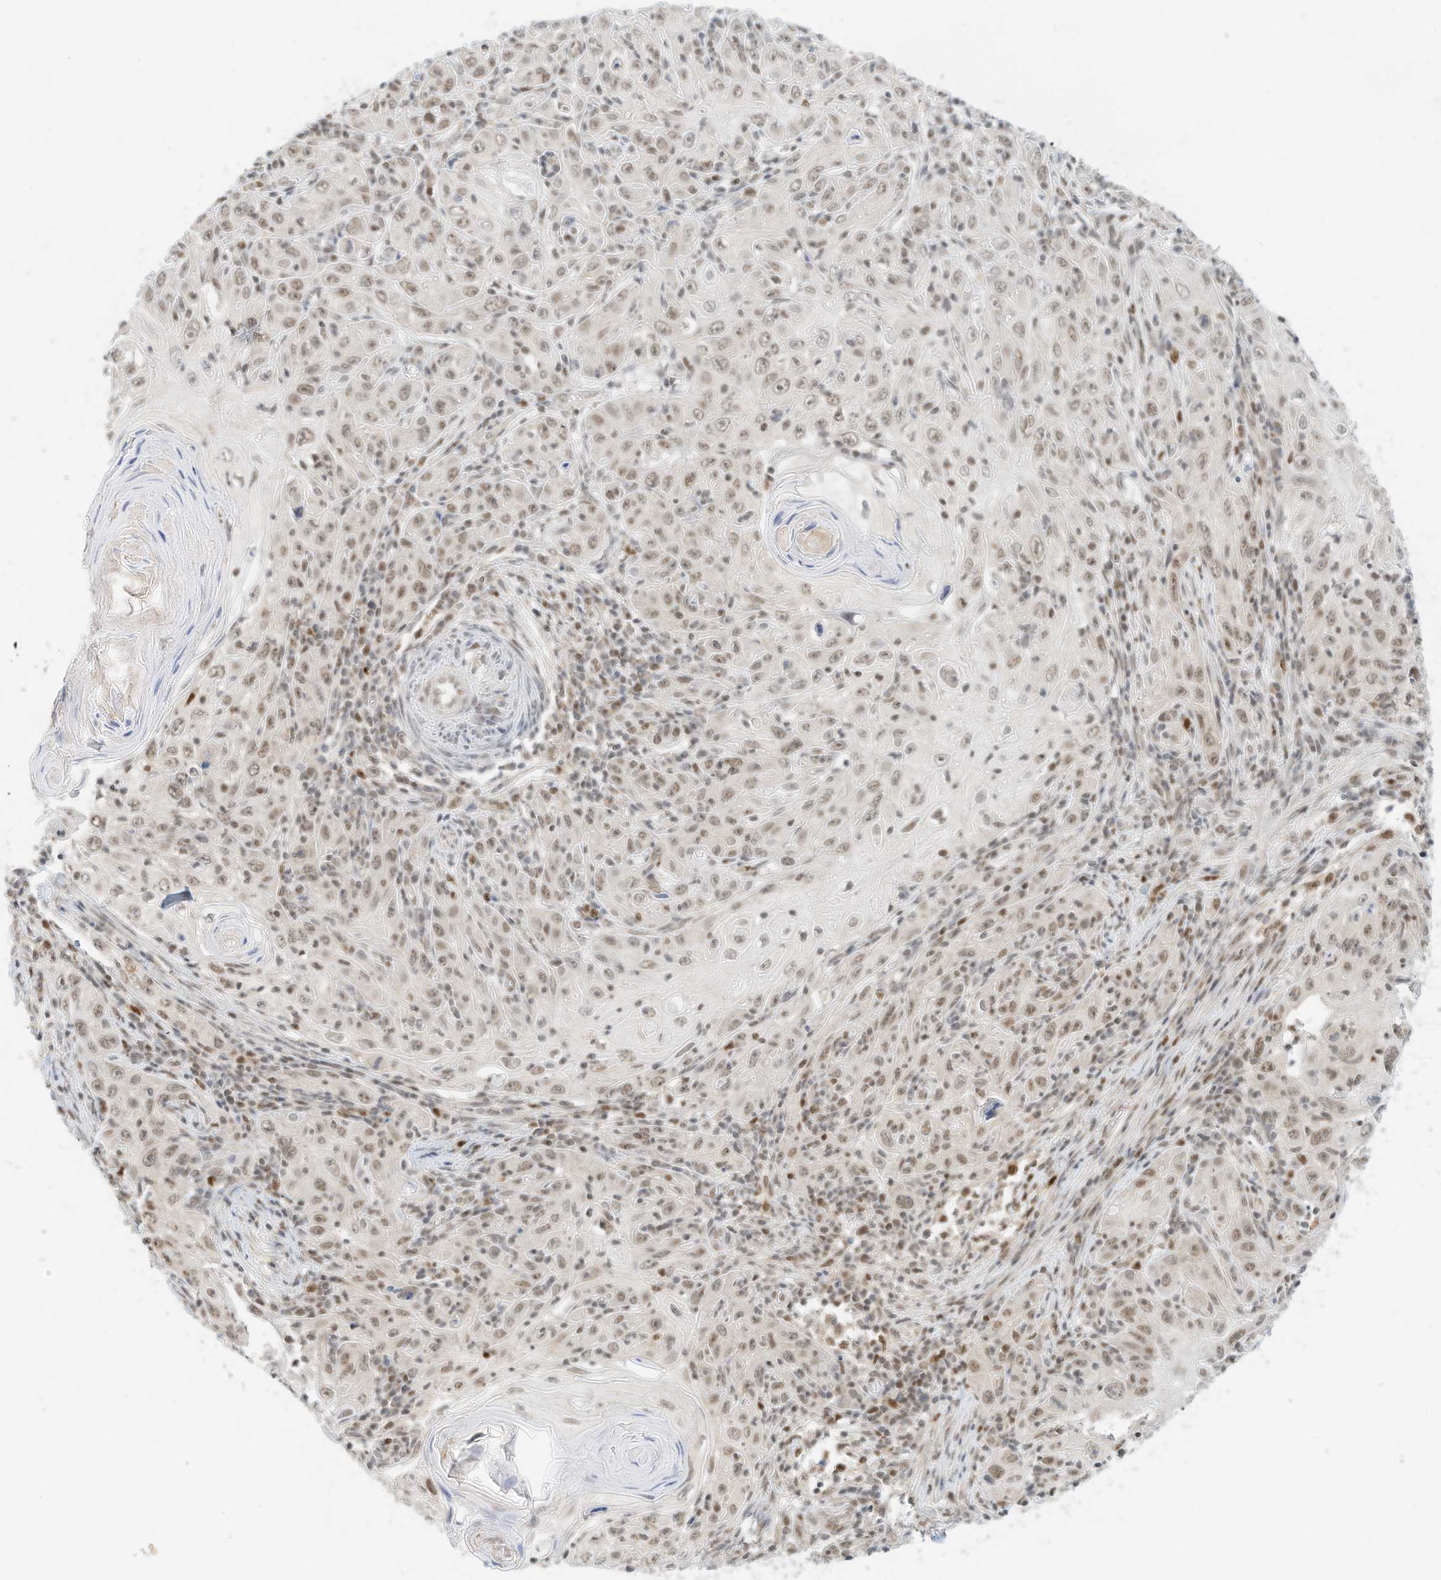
{"staining": {"intensity": "weak", "quantity": ">75%", "location": "nuclear"}, "tissue": "skin cancer", "cell_type": "Tumor cells", "image_type": "cancer", "snomed": [{"axis": "morphology", "description": "Squamous cell carcinoma, NOS"}, {"axis": "topography", "description": "Skin"}], "caption": "IHC (DAB) staining of human skin cancer (squamous cell carcinoma) displays weak nuclear protein positivity in approximately >75% of tumor cells.", "gene": "OGT", "patient": {"sex": "female", "age": 88}}